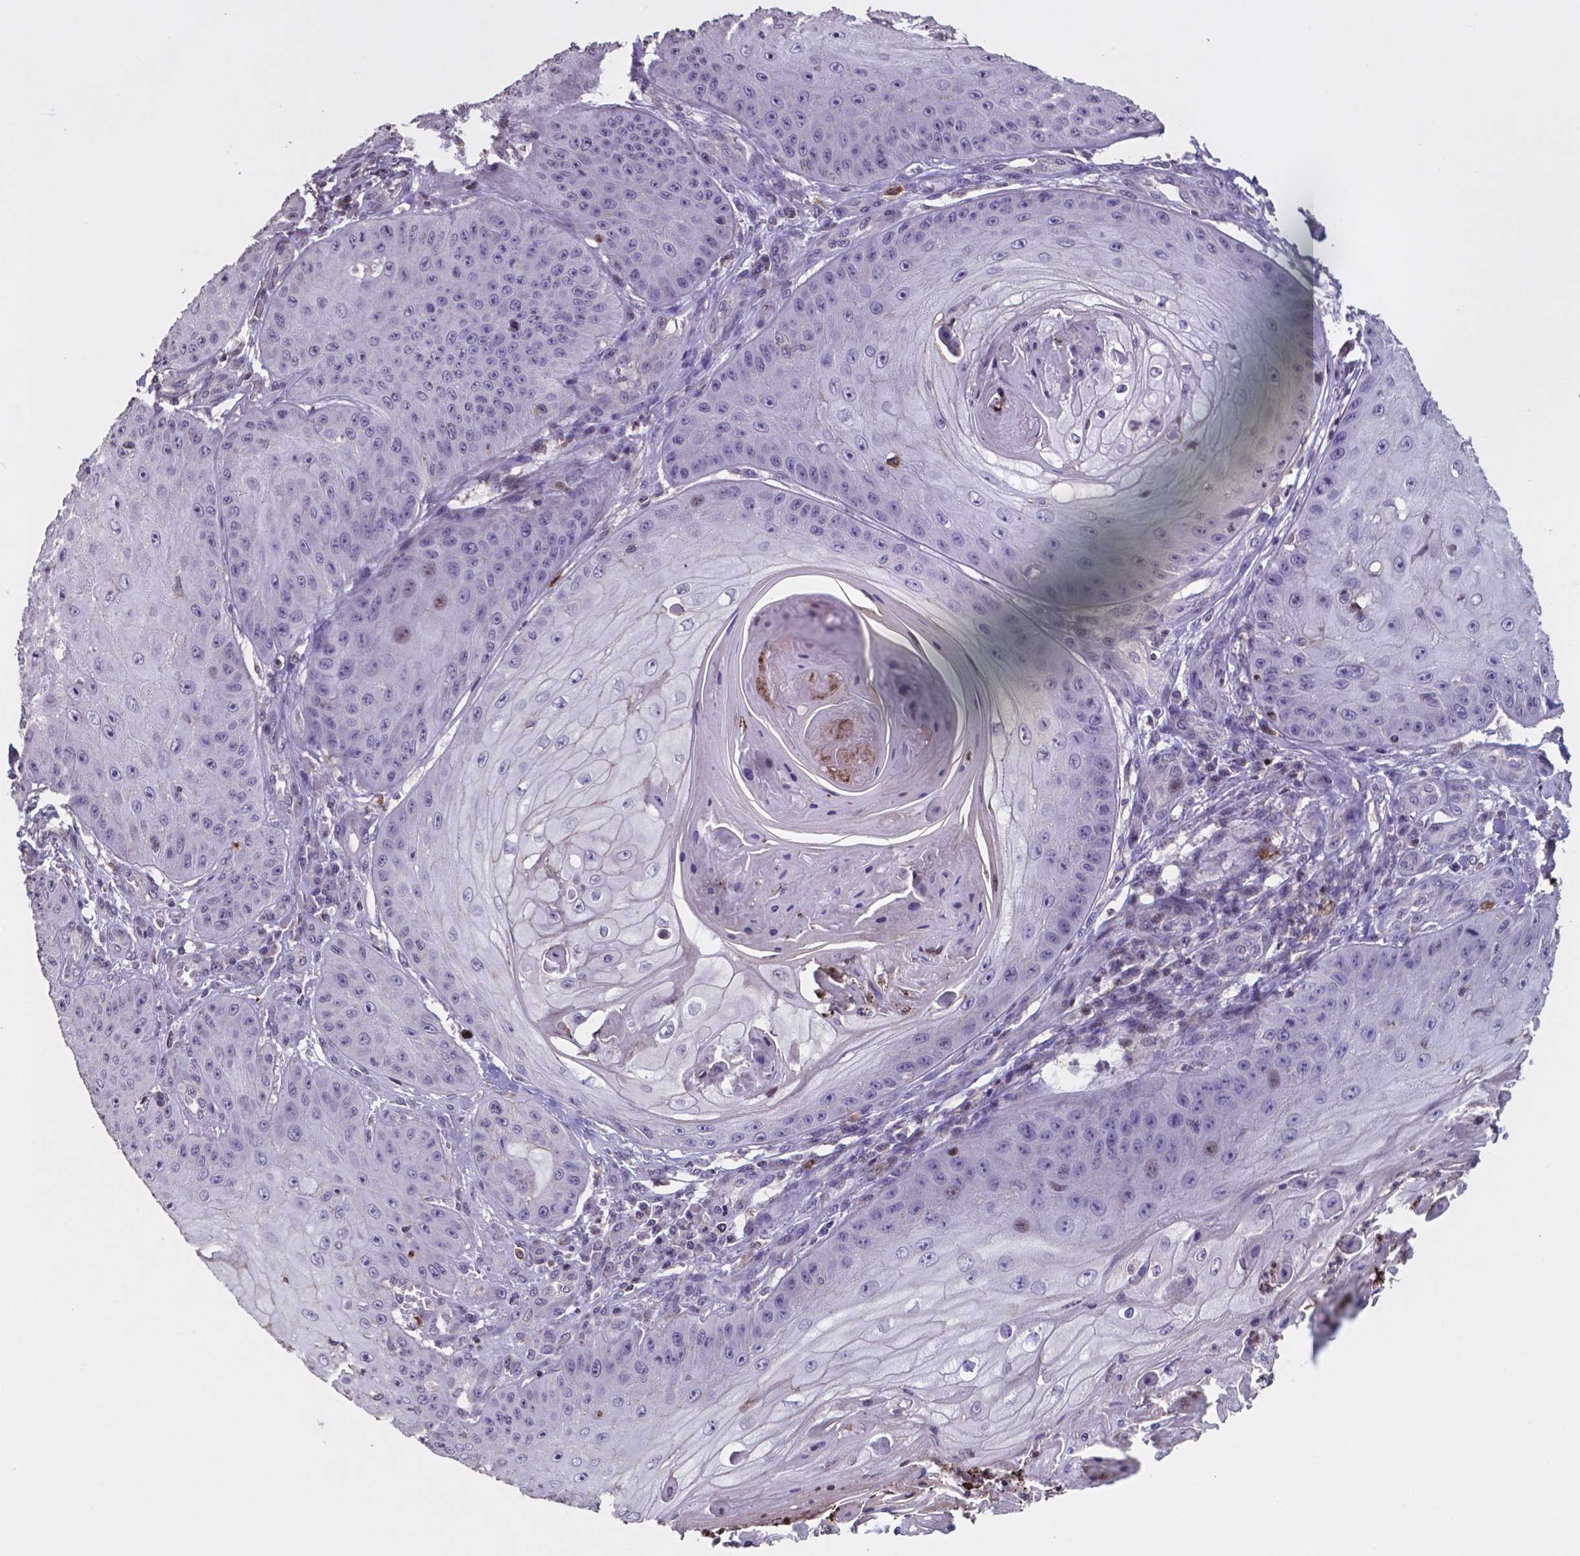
{"staining": {"intensity": "weak", "quantity": "<25%", "location": "nuclear"}, "tissue": "skin cancer", "cell_type": "Tumor cells", "image_type": "cancer", "snomed": [{"axis": "morphology", "description": "Squamous cell carcinoma, NOS"}, {"axis": "topography", "description": "Skin"}], "caption": "This is an IHC photomicrograph of human squamous cell carcinoma (skin). There is no expression in tumor cells.", "gene": "MLC1", "patient": {"sex": "male", "age": 70}}